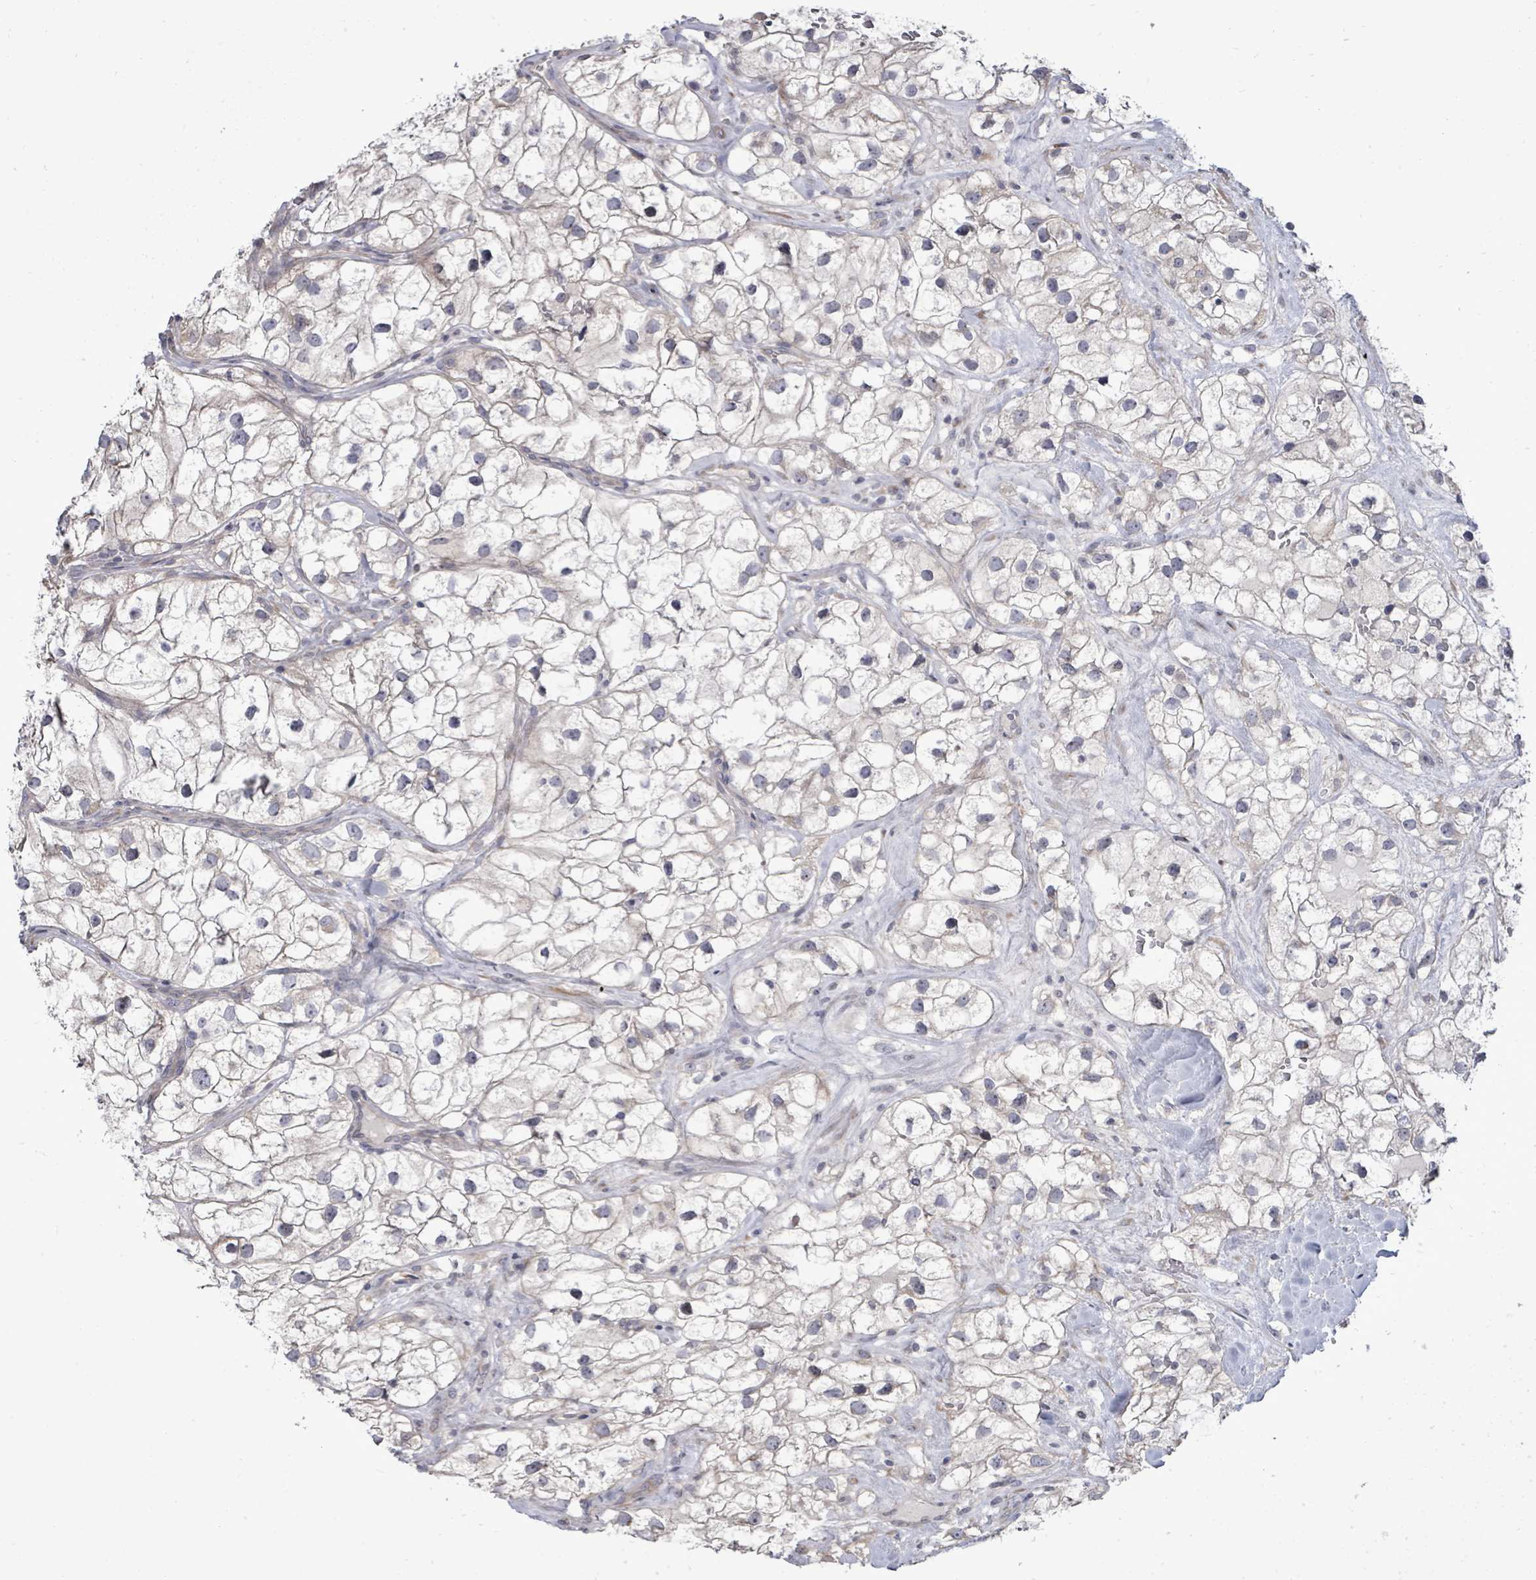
{"staining": {"intensity": "negative", "quantity": "none", "location": "none"}, "tissue": "renal cancer", "cell_type": "Tumor cells", "image_type": "cancer", "snomed": [{"axis": "morphology", "description": "Adenocarcinoma, NOS"}, {"axis": "topography", "description": "Kidney"}], "caption": "High magnification brightfield microscopy of adenocarcinoma (renal) stained with DAB (brown) and counterstained with hematoxylin (blue): tumor cells show no significant positivity. (Immunohistochemistry, brightfield microscopy, high magnification).", "gene": "POMGNT2", "patient": {"sex": "male", "age": 59}}